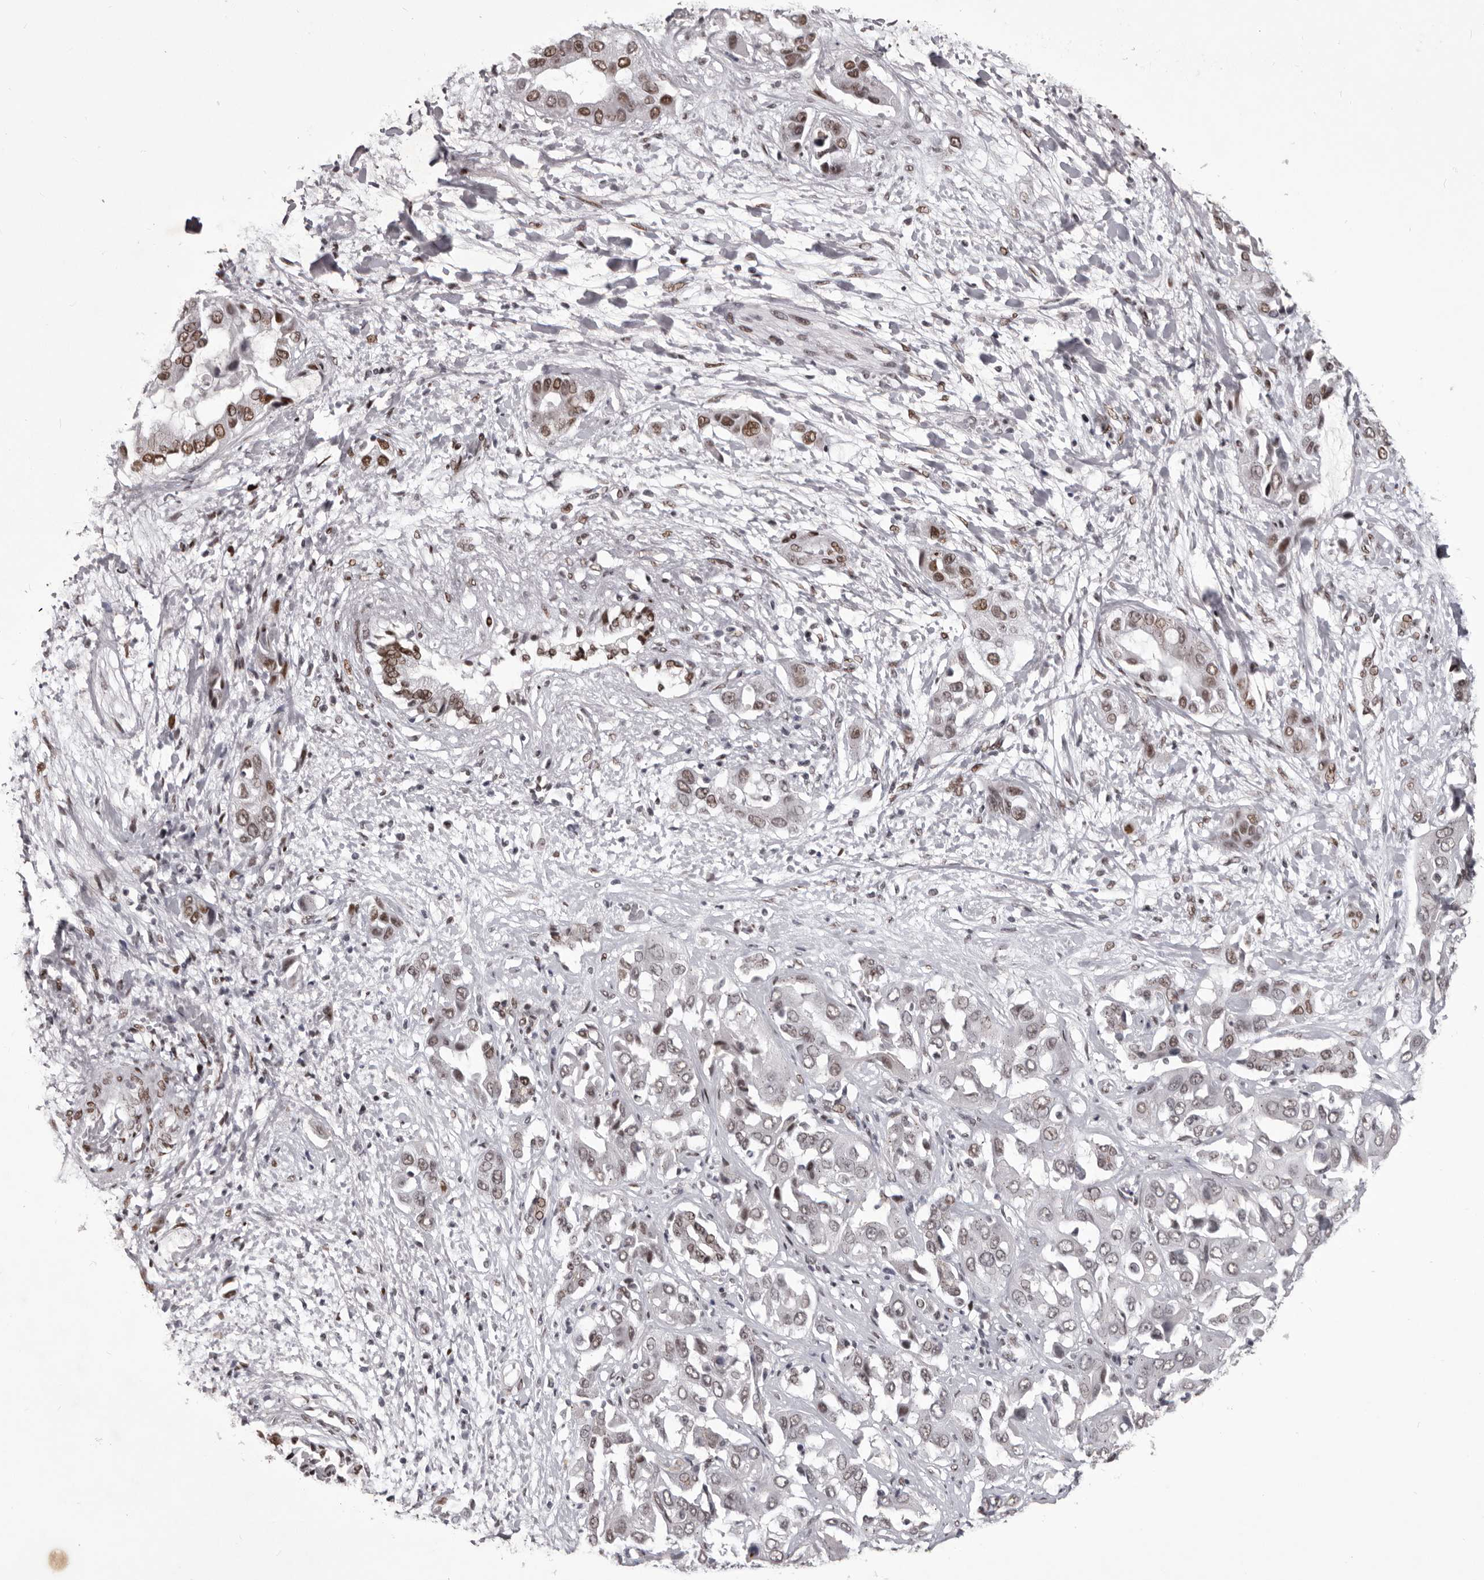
{"staining": {"intensity": "moderate", "quantity": "25%-75%", "location": "nuclear"}, "tissue": "liver cancer", "cell_type": "Tumor cells", "image_type": "cancer", "snomed": [{"axis": "morphology", "description": "Cholangiocarcinoma"}, {"axis": "topography", "description": "Liver"}], "caption": "DAB immunohistochemical staining of human liver cholangiocarcinoma displays moderate nuclear protein staining in approximately 25%-75% of tumor cells. (IHC, brightfield microscopy, high magnification).", "gene": "NUMA1", "patient": {"sex": "female", "age": 52}}